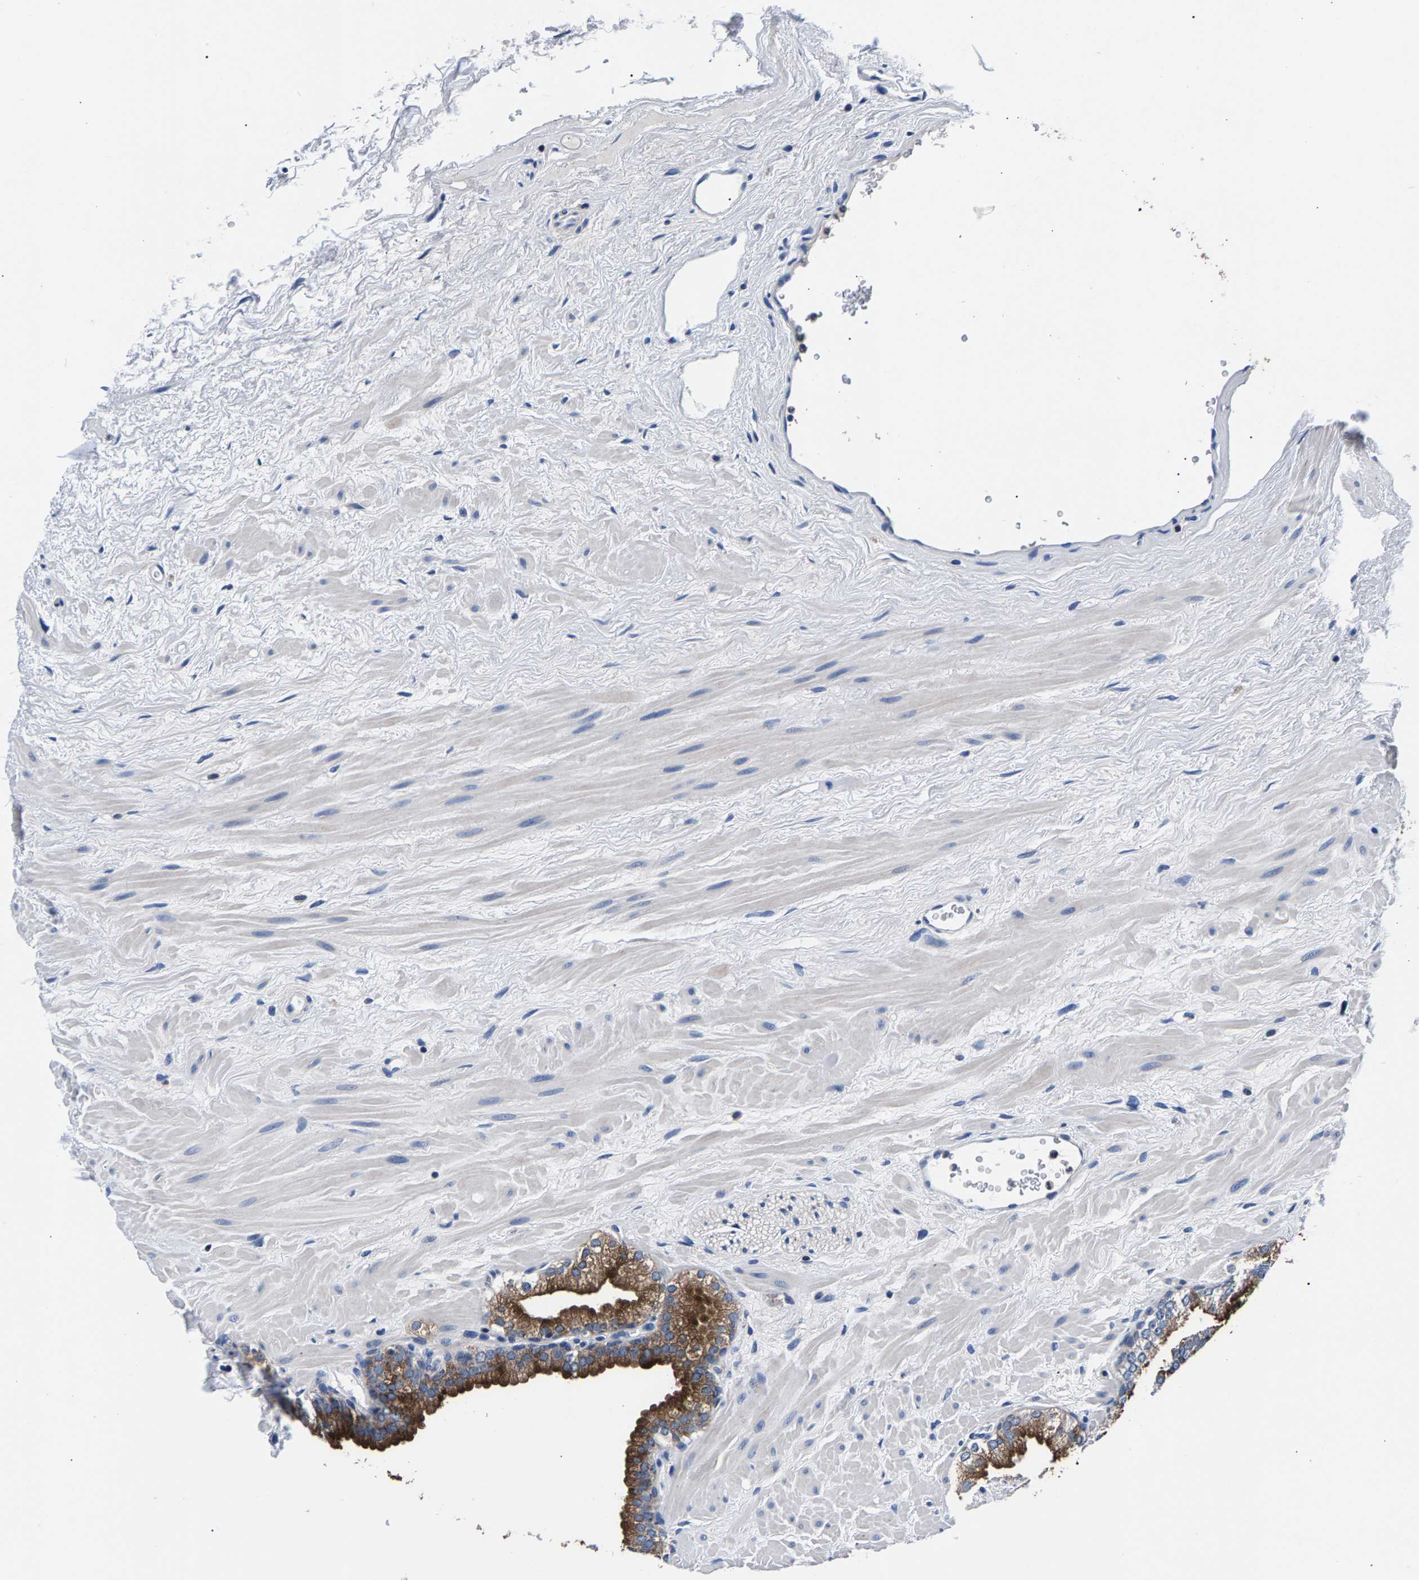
{"staining": {"intensity": "strong", "quantity": ">75%", "location": "cytoplasmic/membranous"}, "tissue": "prostate", "cell_type": "Glandular cells", "image_type": "normal", "snomed": [{"axis": "morphology", "description": "Normal tissue, NOS"}, {"axis": "morphology", "description": "Urothelial carcinoma, Low grade"}, {"axis": "topography", "description": "Urinary bladder"}, {"axis": "topography", "description": "Prostate"}], "caption": "Unremarkable prostate demonstrates strong cytoplasmic/membranous staining in about >75% of glandular cells, visualized by immunohistochemistry.", "gene": "PHF24", "patient": {"sex": "male", "age": 60}}